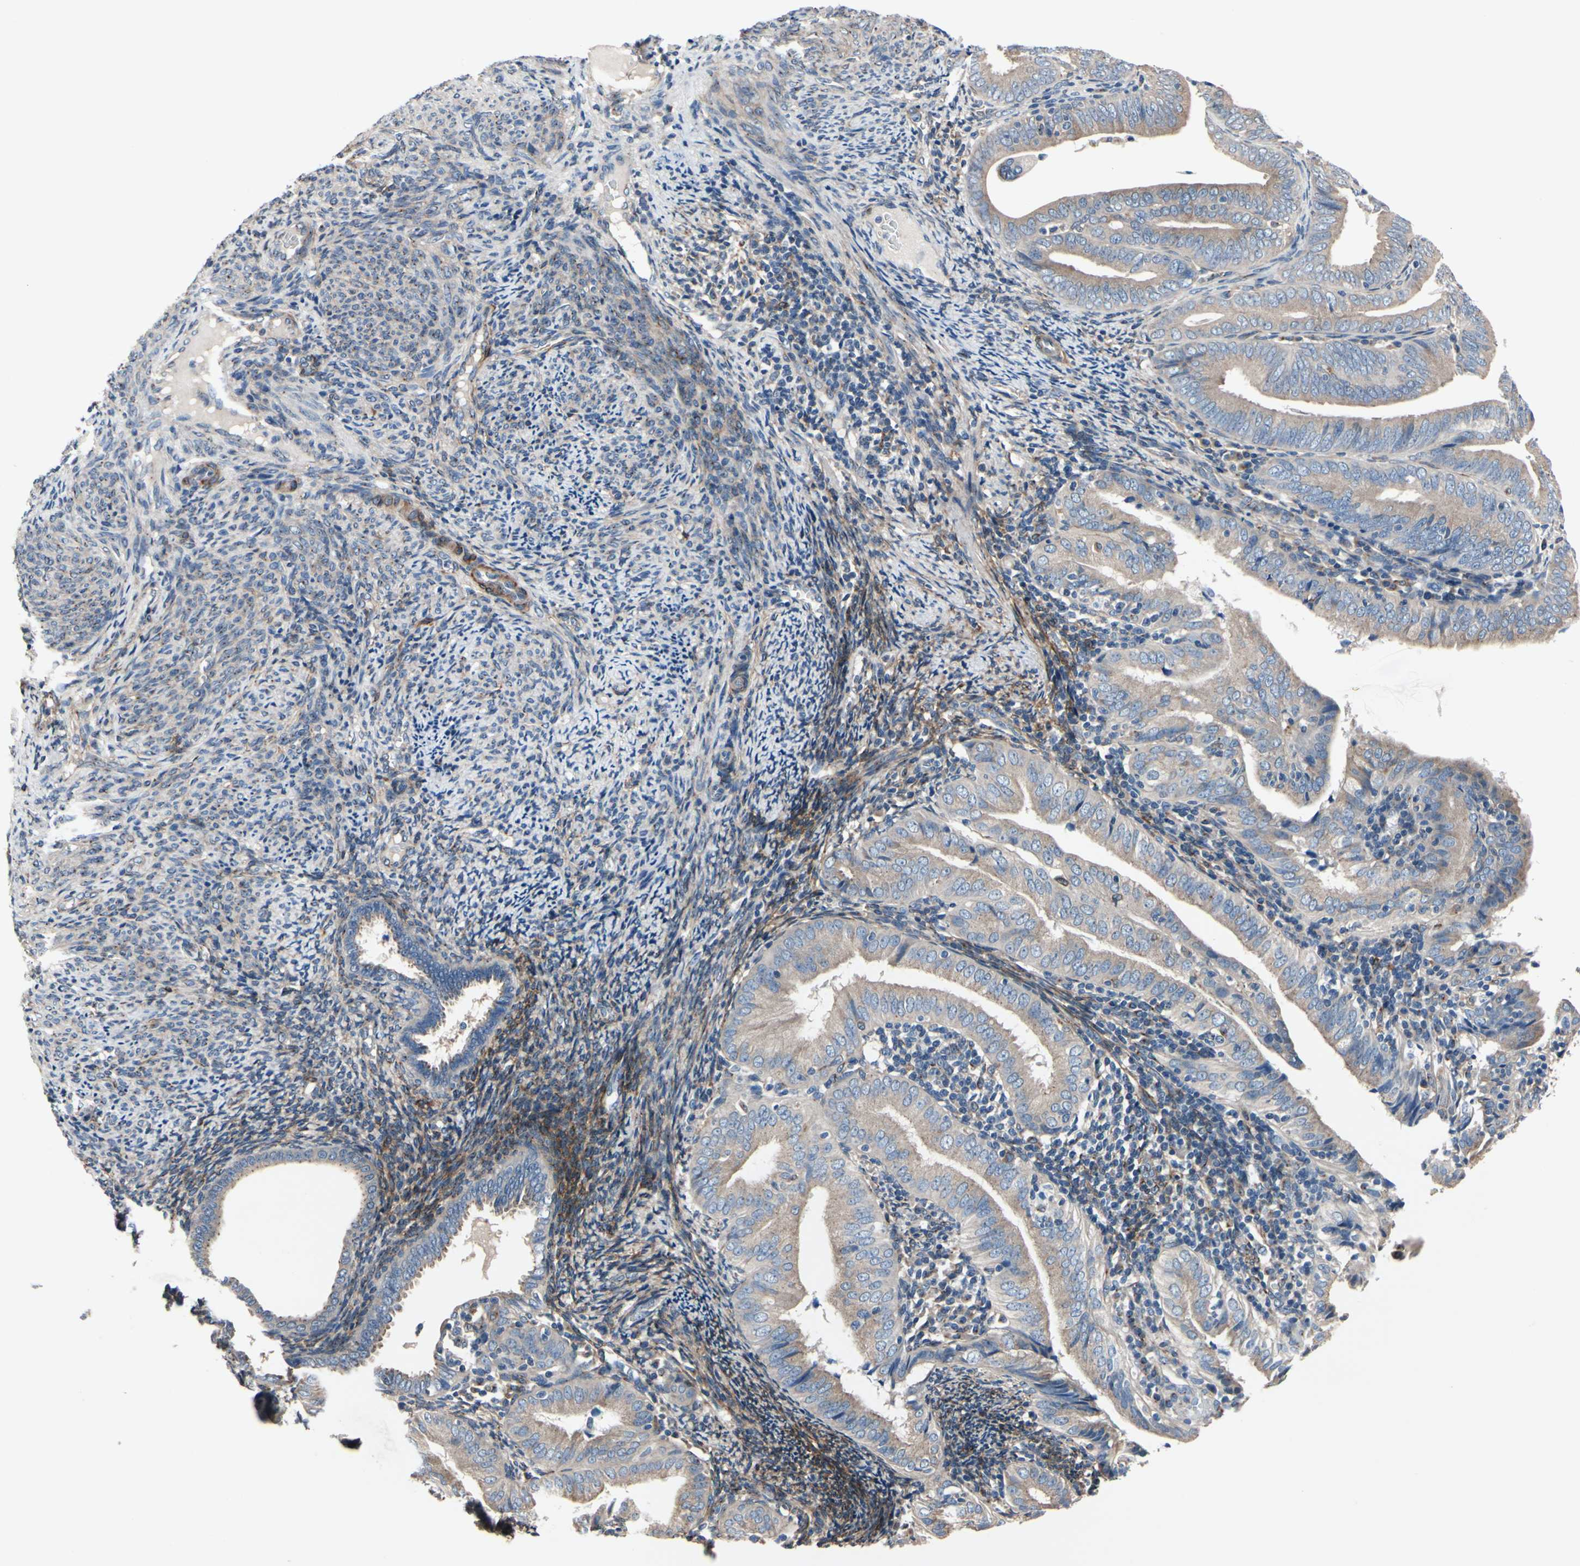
{"staining": {"intensity": "weak", "quantity": ">75%", "location": "cytoplasmic/membranous"}, "tissue": "endometrial cancer", "cell_type": "Tumor cells", "image_type": "cancer", "snomed": [{"axis": "morphology", "description": "Adenocarcinoma, NOS"}, {"axis": "topography", "description": "Endometrium"}], "caption": "Protein staining of endometrial adenocarcinoma tissue reveals weak cytoplasmic/membranous positivity in about >75% of tumor cells. (Brightfield microscopy of DAB IHC at high magnification).", "gene": "PRKAR2B", "patient": {"sex": "female", "age": 58}}